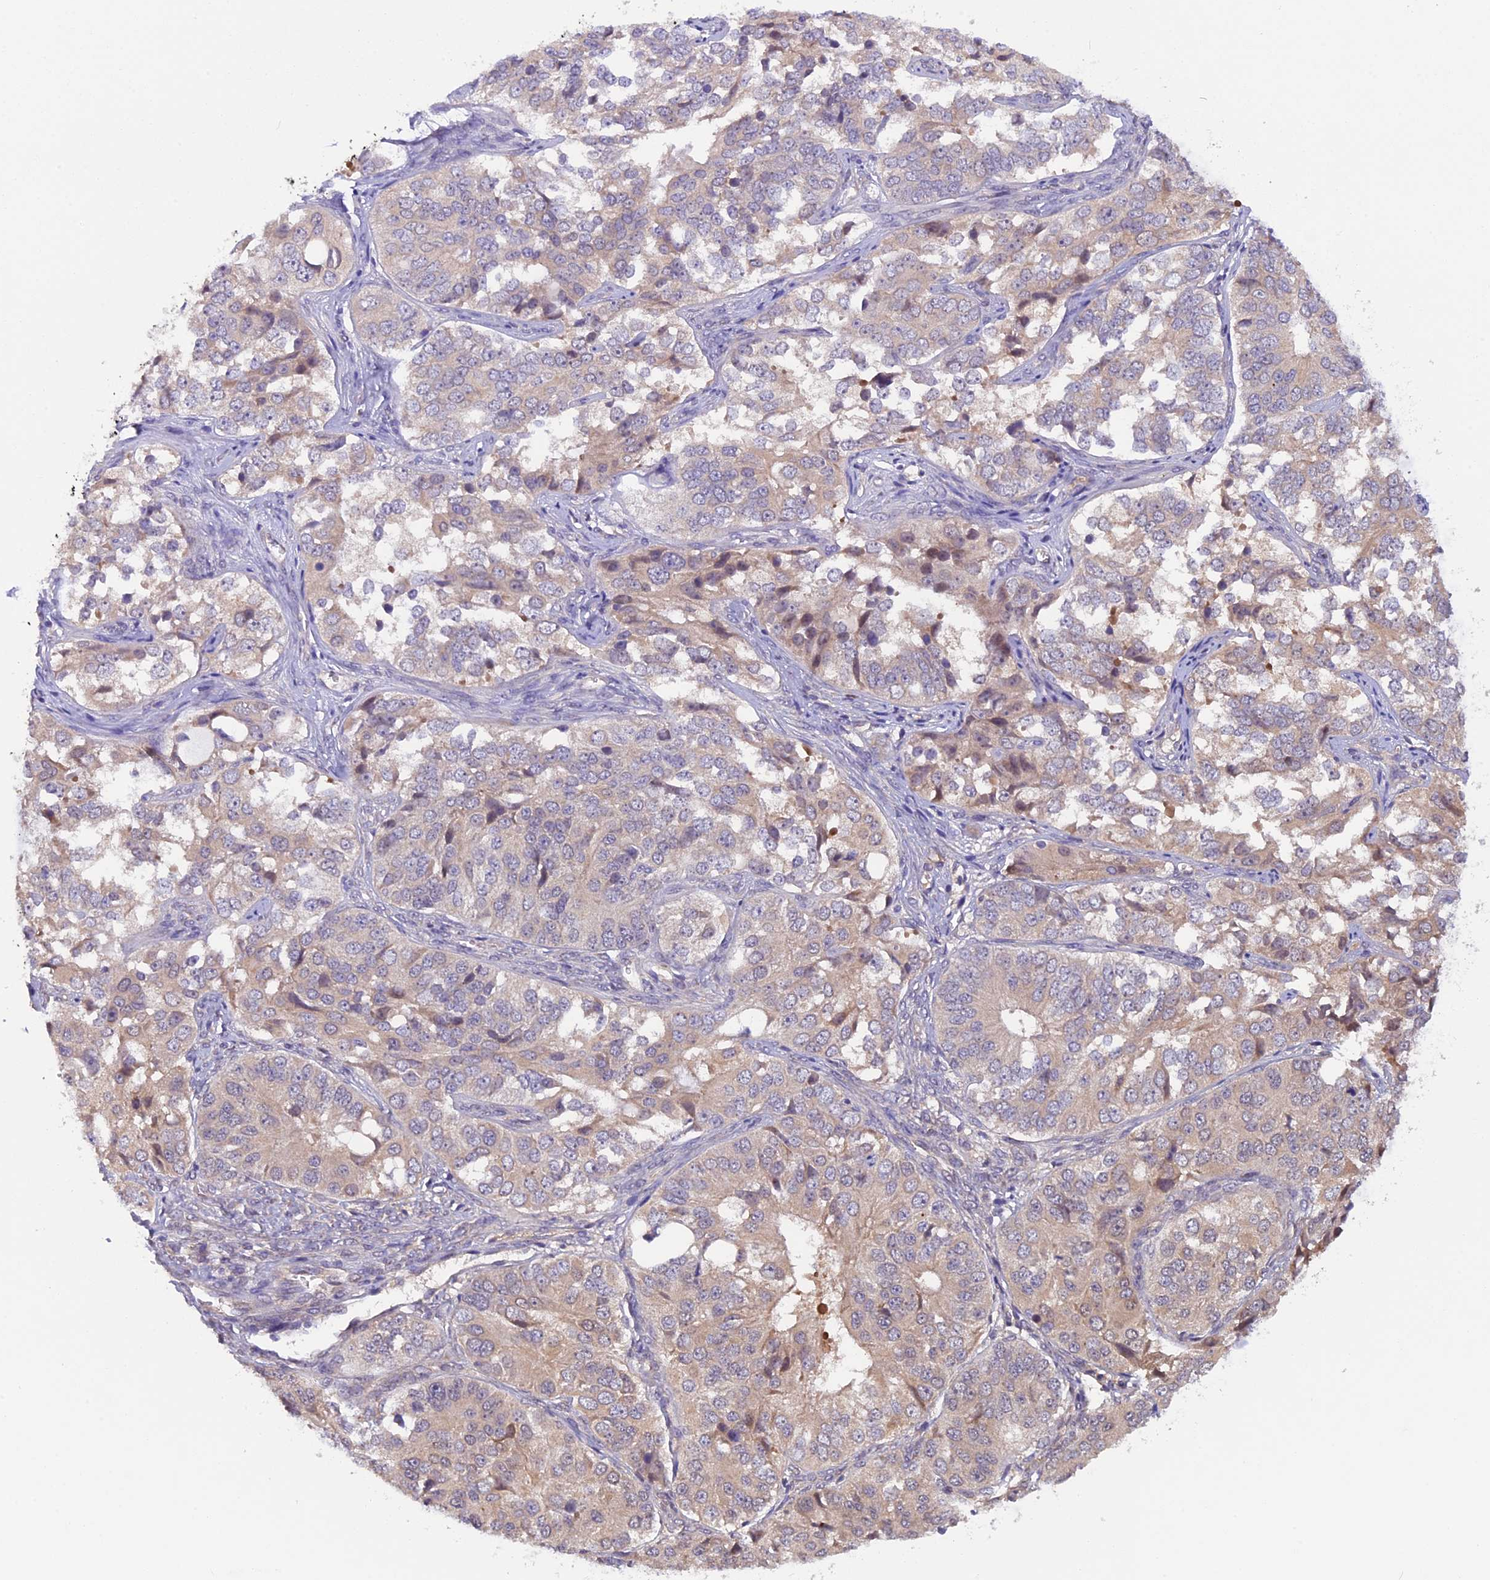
{"staining": {"intensity": "weak", "quantity": "<25%", "location": "cytoplasmic/membranous"}, "tissue": "ovarian cancer", "cell_type": "Tumor cells", "image_type": "cancer", "snomed": [{"axis": "morphology", "description": "Carcinoma, endometroid"}, {"axis": "topography", "description": "Ovary"}], "caption": "Immunohistochemistry of human ovarian cancer (endometroid carcinoma) reveals no expression in tumor cells. (Brightfield microscopy of DAB (3,3'-diaminobenzidine) immunohistochemistry at high magnification).", "gene": "CCDC9B", "patient": {"sex": "female", "age": 51}}